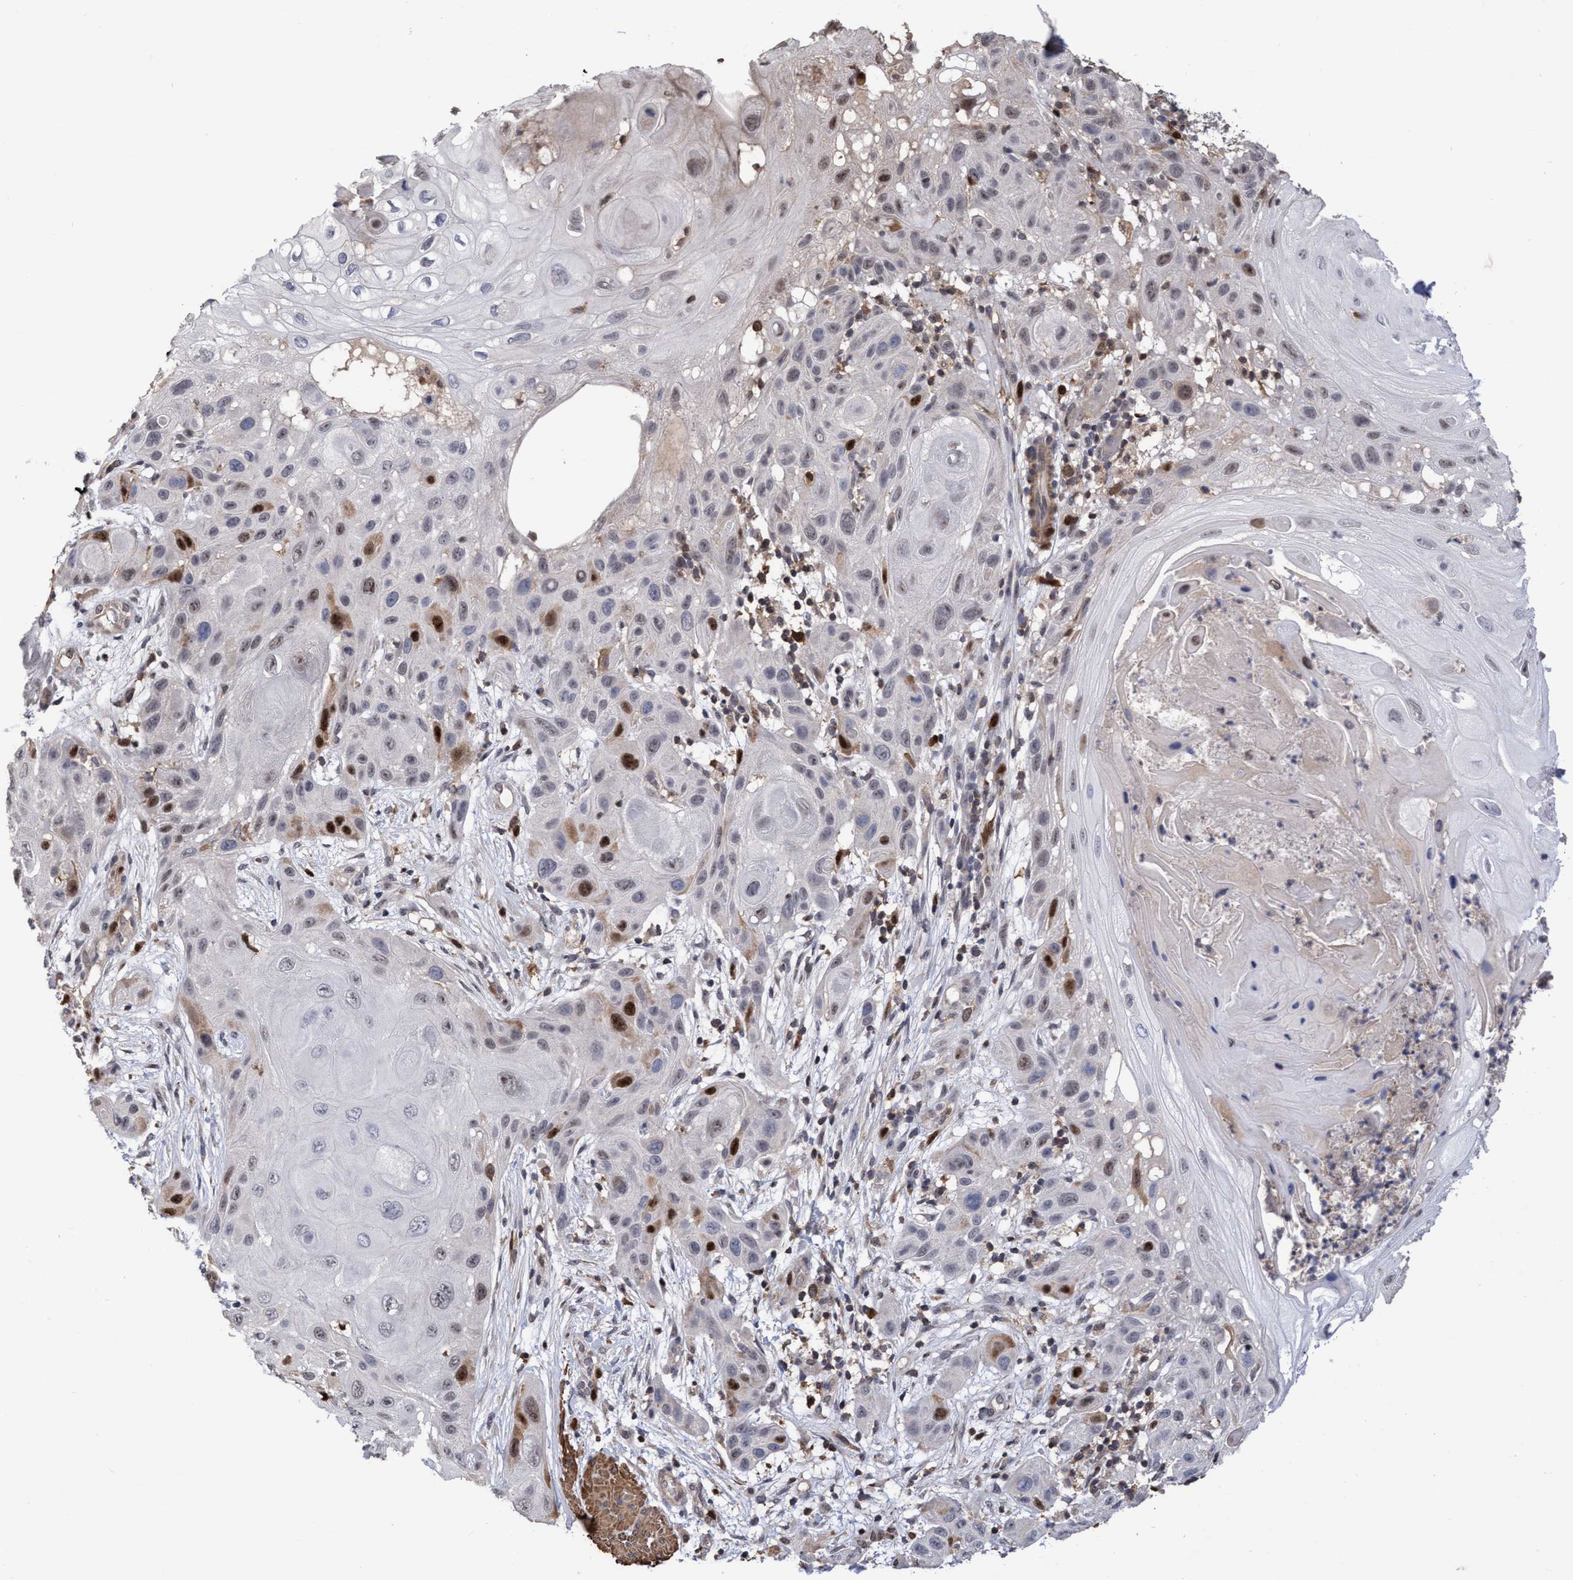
{"staining": {"intensity": "strong", "quantity": "<25%", "location": "nuclear"}, "tissue": "skin cancer", "cell_type": "Tumor cells", "image_type": "cancer", "snomed": [{"axis": "morphology", "description": "Squamous cell carcinoma, NOS"}, {"axis": "topography", "description": "Skin"}], "caption": "Squamous cell carcinoma (skin) tissue displays strong nuclear staining in approximately <25% of tumor cells, visualized by immunohistochemistry.", "gene": "SLBP", "patient": {"sex": "female", "age": 96}}